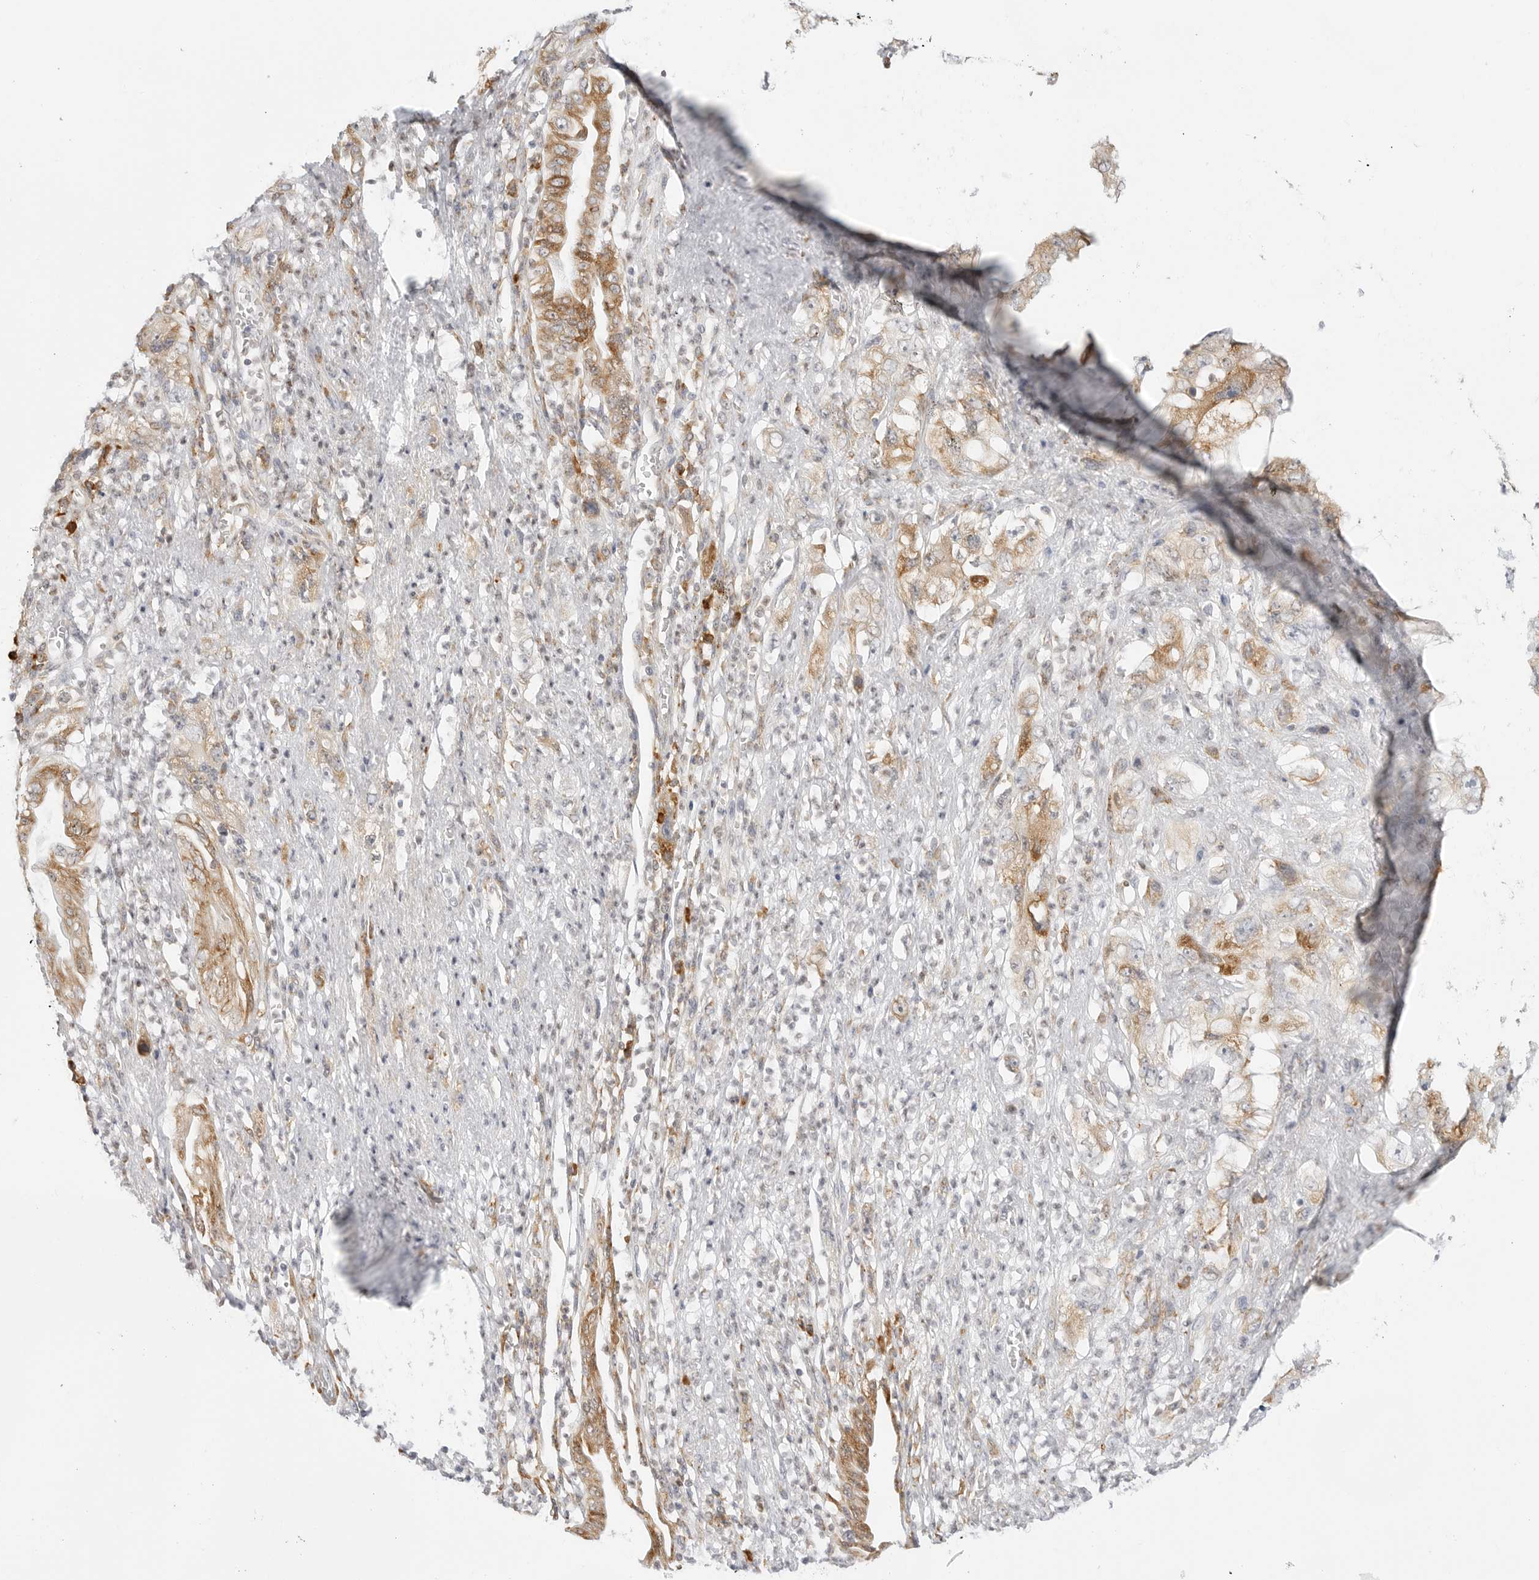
{"staining": {"intensity": "moderate", "quantity": ">75%", "location": "cytoplasmic/membranous"}, "tissue": "pancreatic cancer", "cell_type": "Tumor cells", "image_type": "cancer", "snomed": [{"axis": "morphology", "description": "Adenocarcinoma, NOS"}, {"axis": "topography", "description": "Pancreas"}], "caption": "The image exhibits staining of pancreatic cancer, revealing moderate cytoplasmic/membranous protein expression (brown color) within tumor cells.", "gene": "THEM4", "patient": {"sex": "female", "age": 73}}